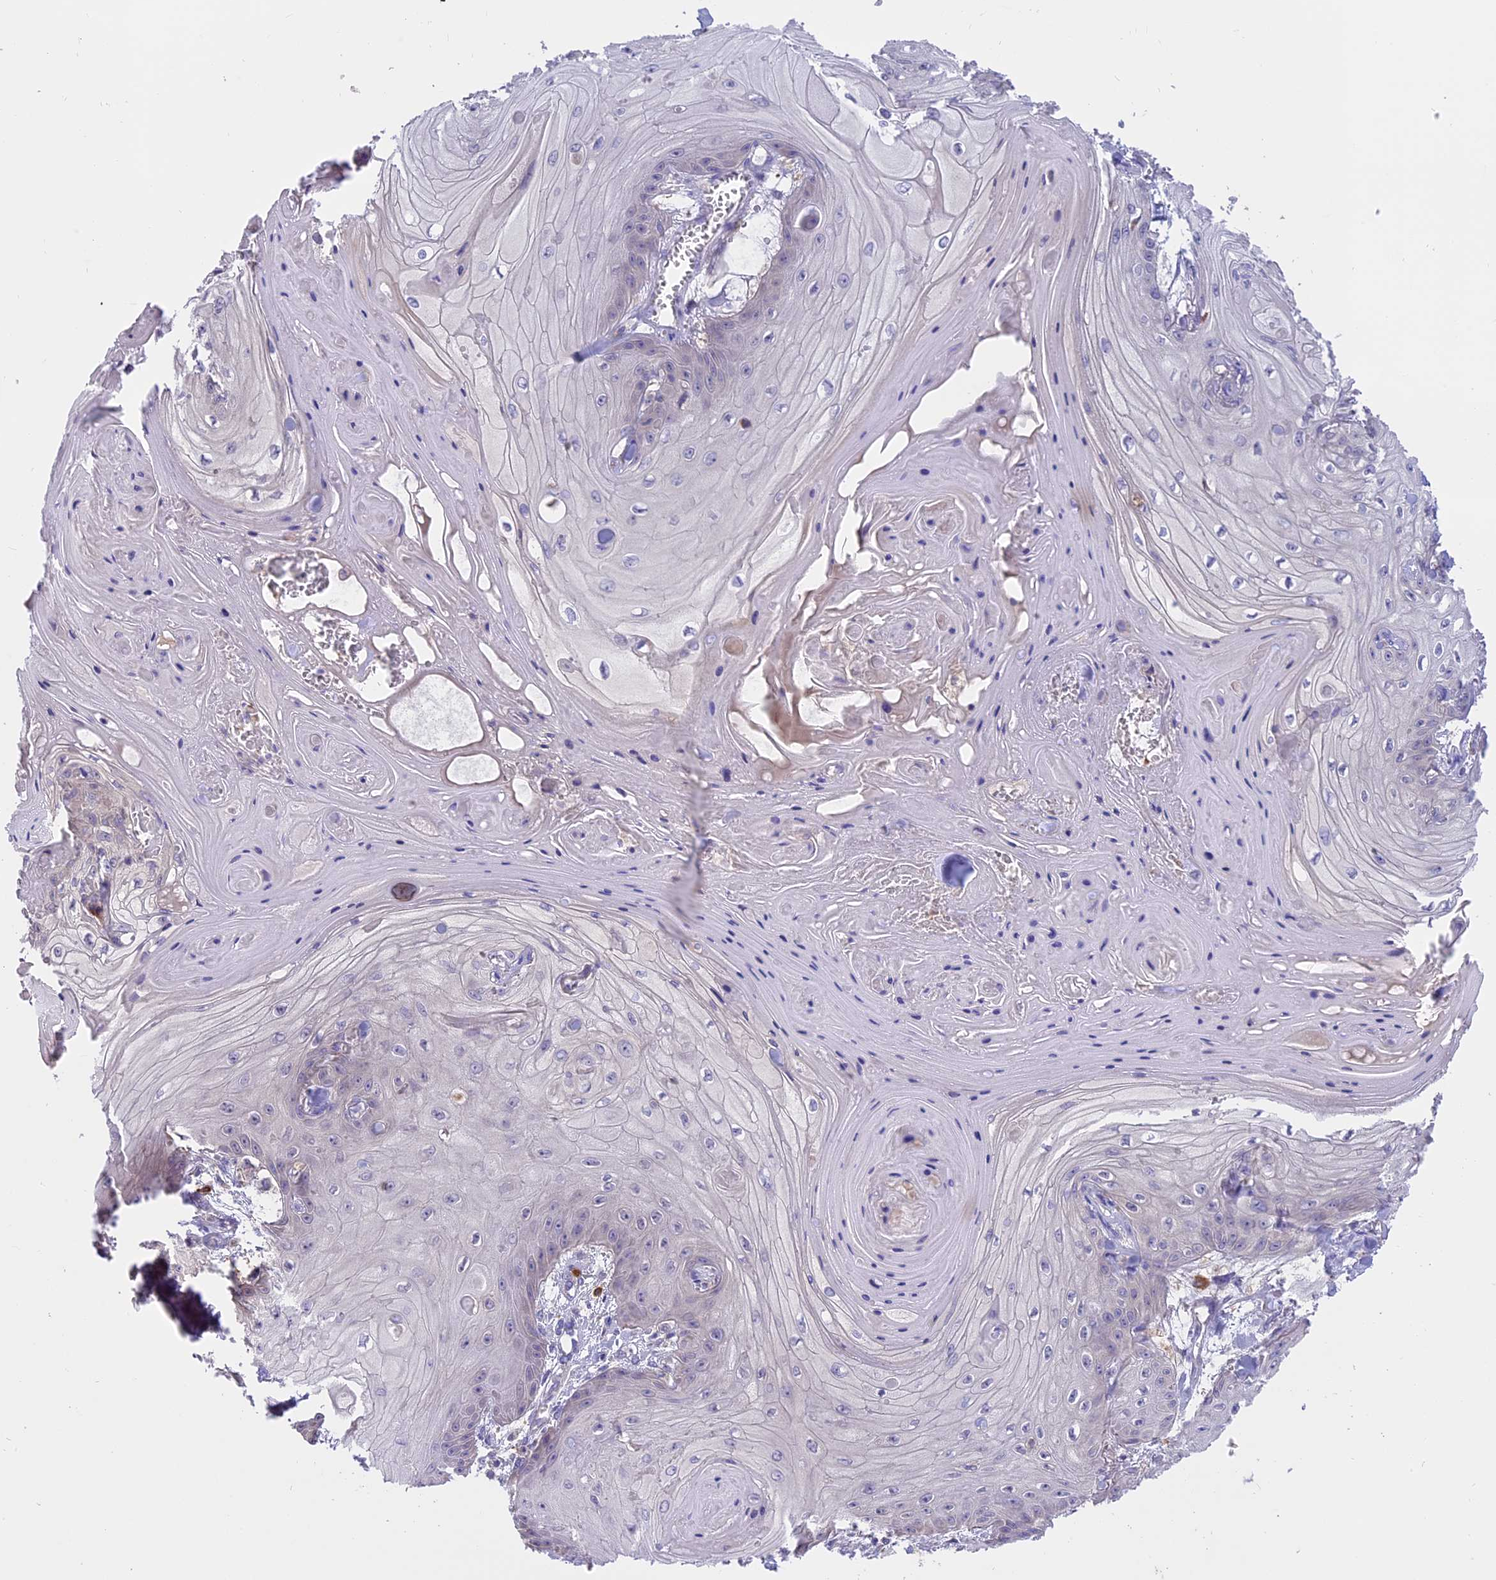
{"staining": {"intensity": "negative", "quantity": "none", "location": "none"}, "tissue": "skin cancer", "cell_type": "Tumor cells", "image_type": "cancer", "snomed": [{"axis": "morphology", "description": "Squamous cell carcinoma, NOS"}, {"axis": "topography", "description": "Skin"}], "caption": "This is an IHC histopathology image of skin squamous cell carcinoma. There is no expression in tumor cells.", "gene": "LYPD6", "patient": {"sex": "male", "age": 74}}